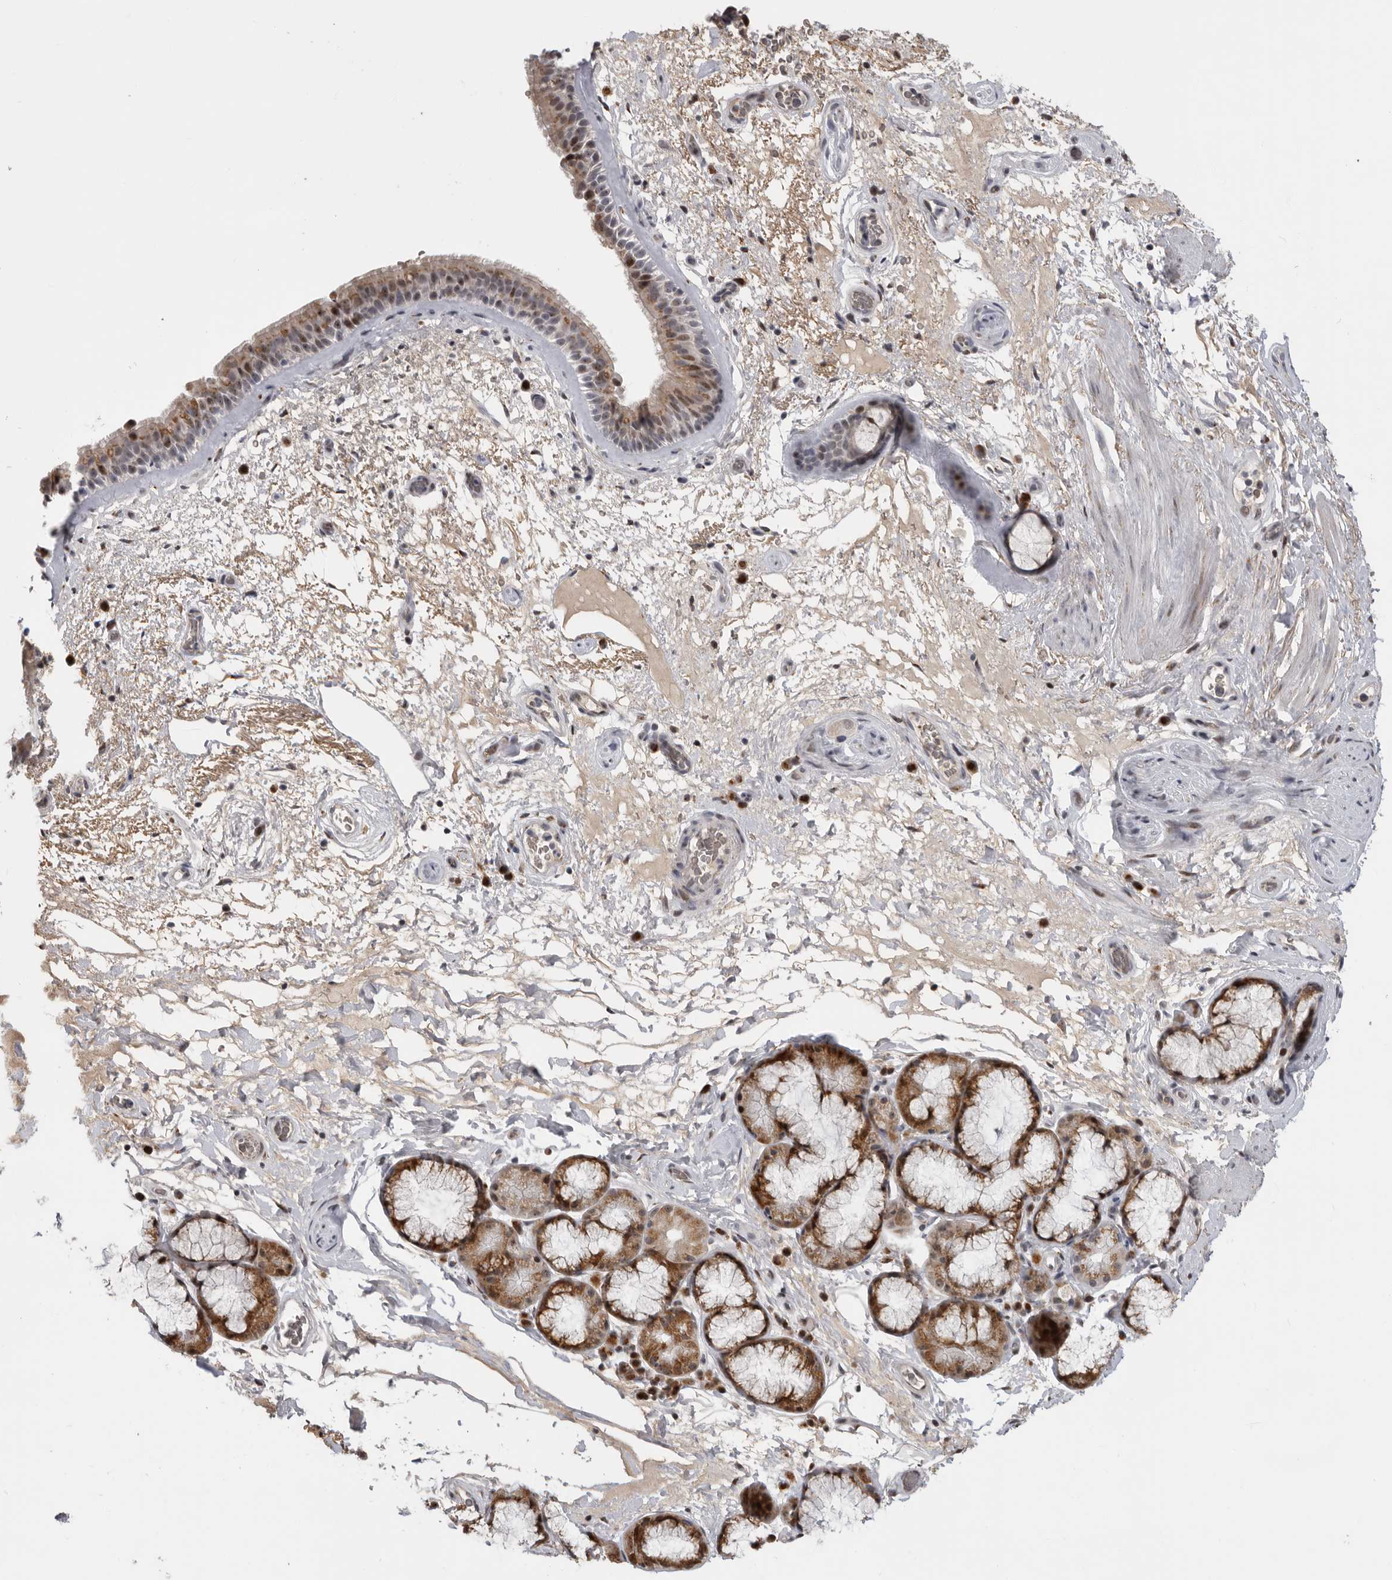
{"staining": {"intensity": "moderate", "quantity": ">75%", "location": "cytoplasmic/membranous,nuclear"}, "tissue": "bronchus", "cell_type": "Respiratory epithelial cells", "image_type": "normal", "snomed": [{"axis": "morphology", "description": "Normal tissue, NOS"}, {"axis": "topography", "description": "Cartilage tissue"}], "caption": "The immunohistochemical stain labels moderate cytoplasmic/membranous,nuclear staining in respiratory epithelial cells of normal bronchus. The protein is stained brown, and the nuclei are stained in blue (DAB (3,3'-diaminobenzidine) IHC with brightfield microscopy, high magnification).", "gene": "PCMTD1", "patient": {"sex": "female", "age": 63}}